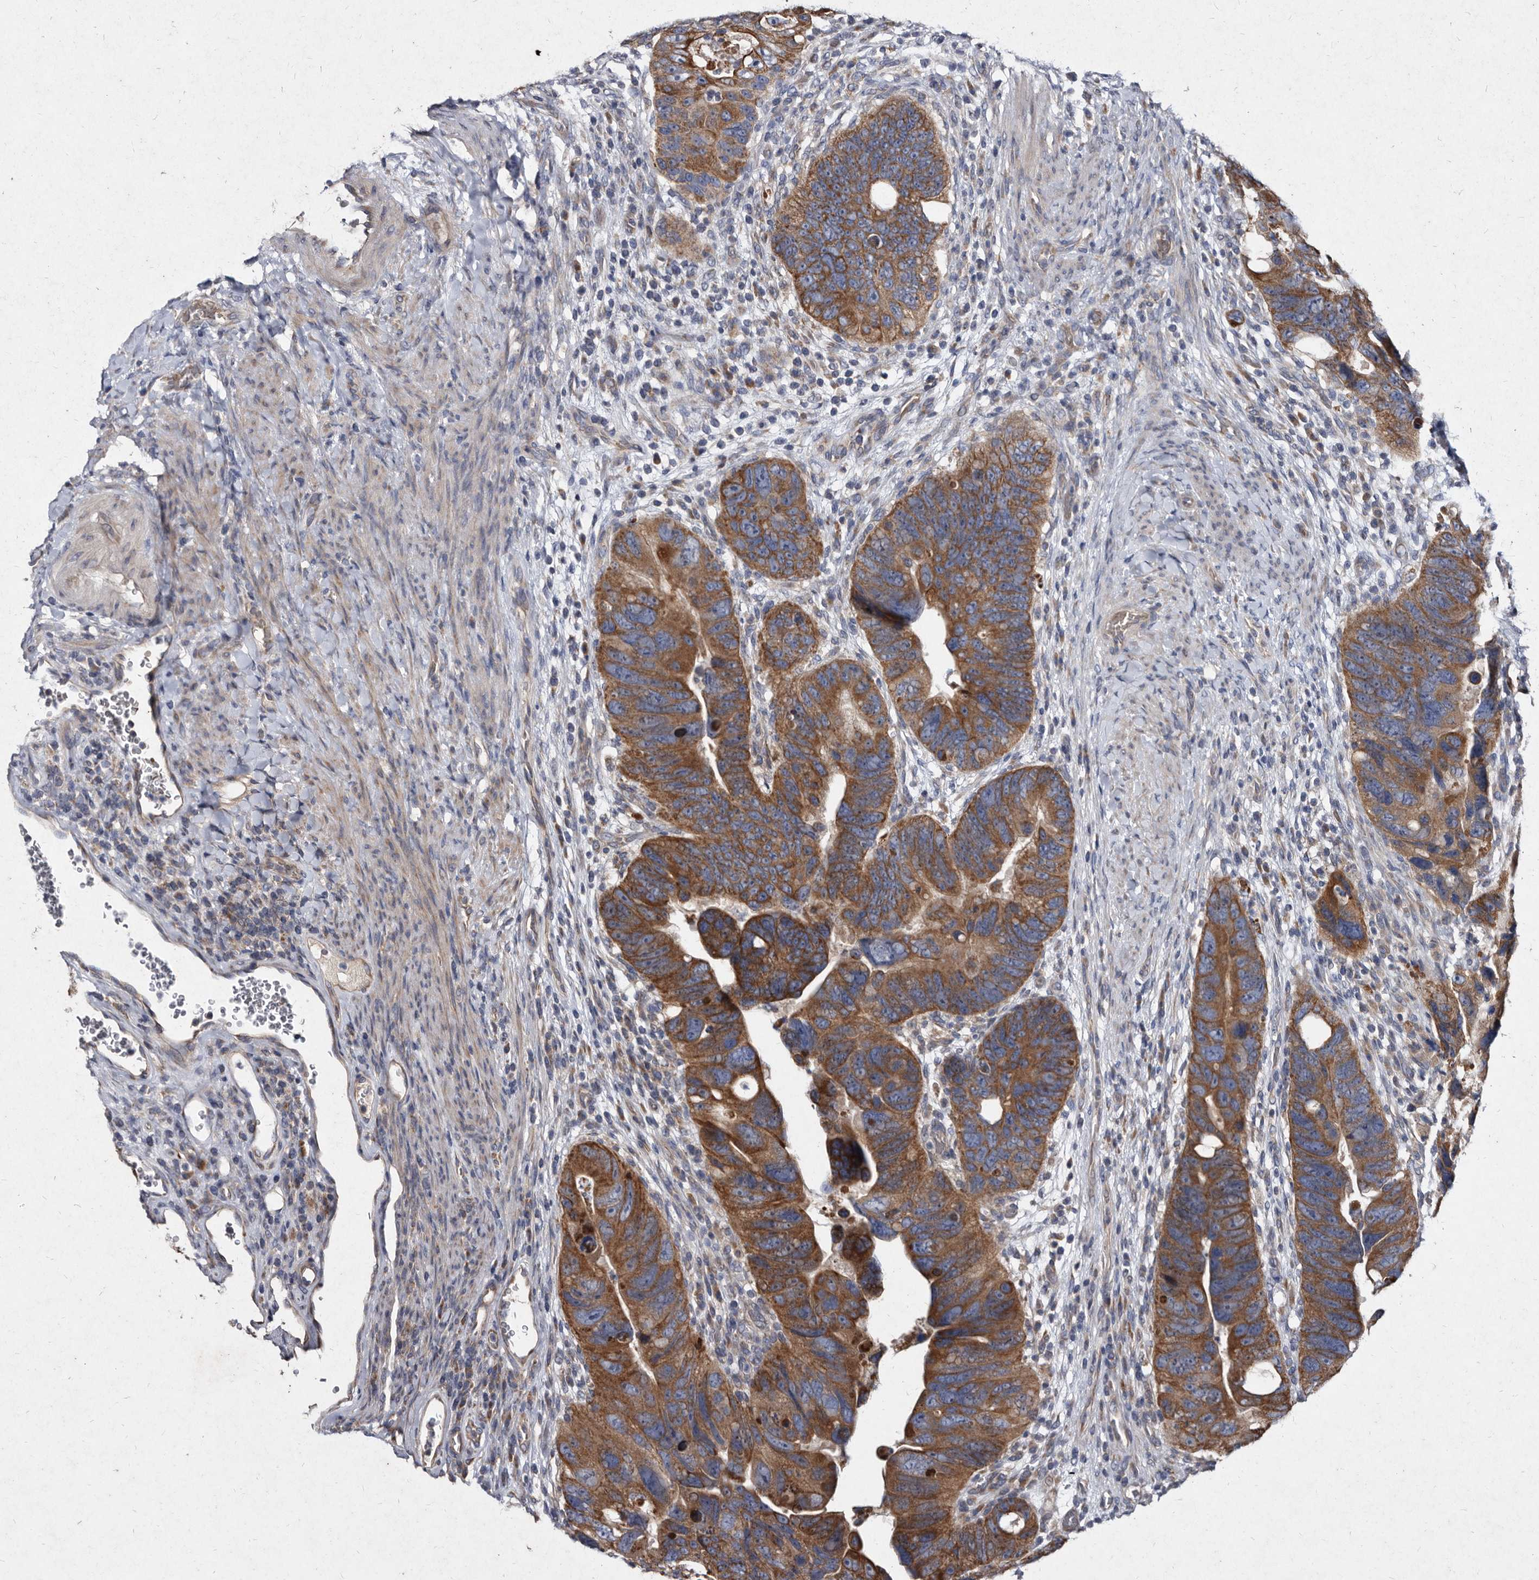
{"staining": {"intensity": "strong", "quantity": ">75%", "location": "cytoplasmic/membranous"}, "tissue": "colorectal cancer", "cell_type": "Tumor cells", "image_type": "cancer", "snomed": [{"axis": "morphology", "description": "Adenocarcinoma, NOS"}, {"axis": "topography", "description": "Rectum"}], "caption": "Immunohistochemistry (DAB (3,3'-diaminobenzidine)) staining of colorectal cancer (adenocarcinoma) displays strong cytoplasmic/membranous protein positivity in approximately >75% of tumor cells.", "gene": "YPEL3", "patient": {"sex": "male", "age": 59}}